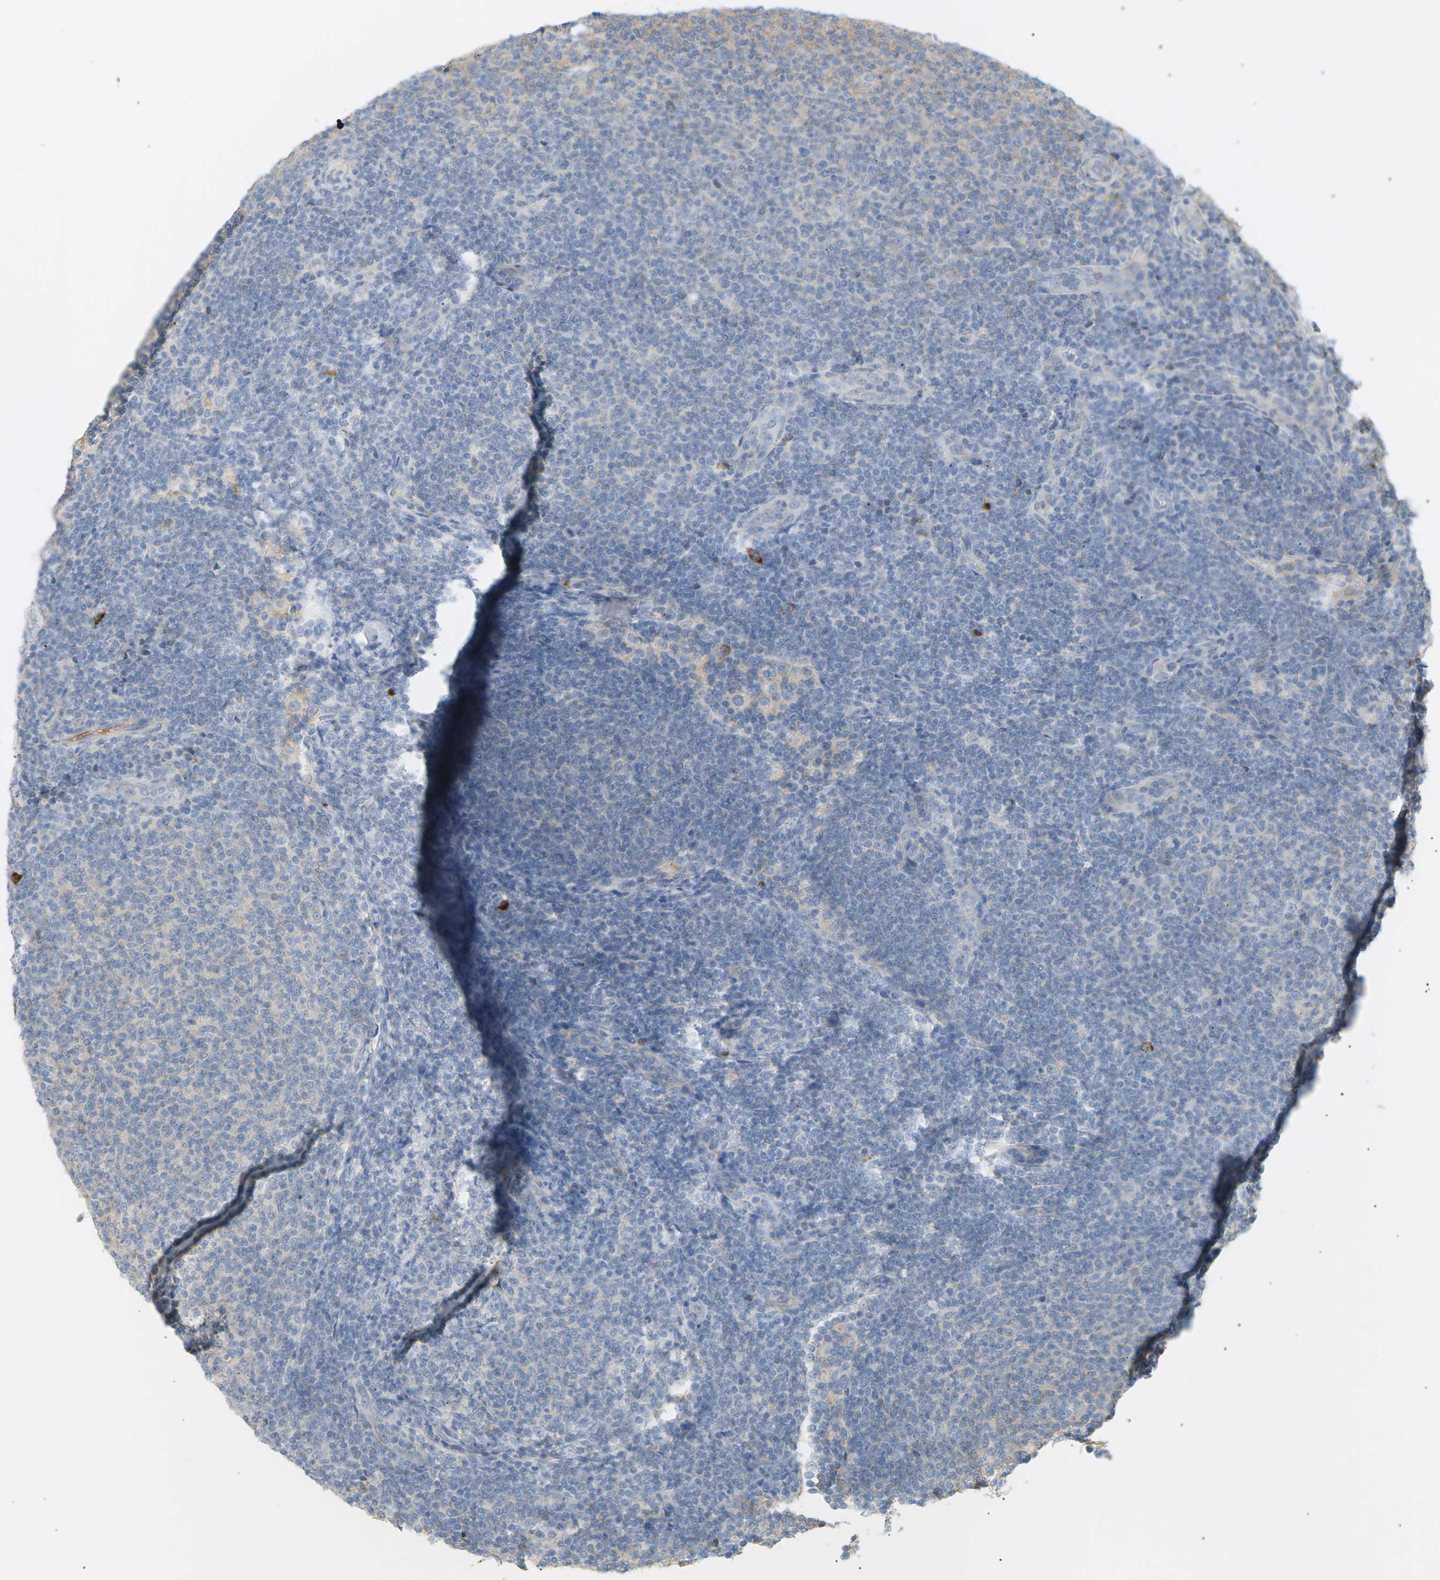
{"staining": {"intensity": "negative", "quantity": "none", "location": "none"}, "tissue": "lymphoma", "cell_type": "Tumor cells", "image_type": "cancer", "snomed": [{"axis": "morphology", "description": "Malignant lymphoma, non-Hodgkin's type, Low grade"}, {"axis": "topography", "description": "Lymph node"}], "caption": "This is a image of immunohistochemistry staining of low-grade malignant lymphoma, non-Hodgkin's type, which shows no staining in tumor cells.", "gene": "IGLC3", "patient": {"sex": "male", "age": 66}}